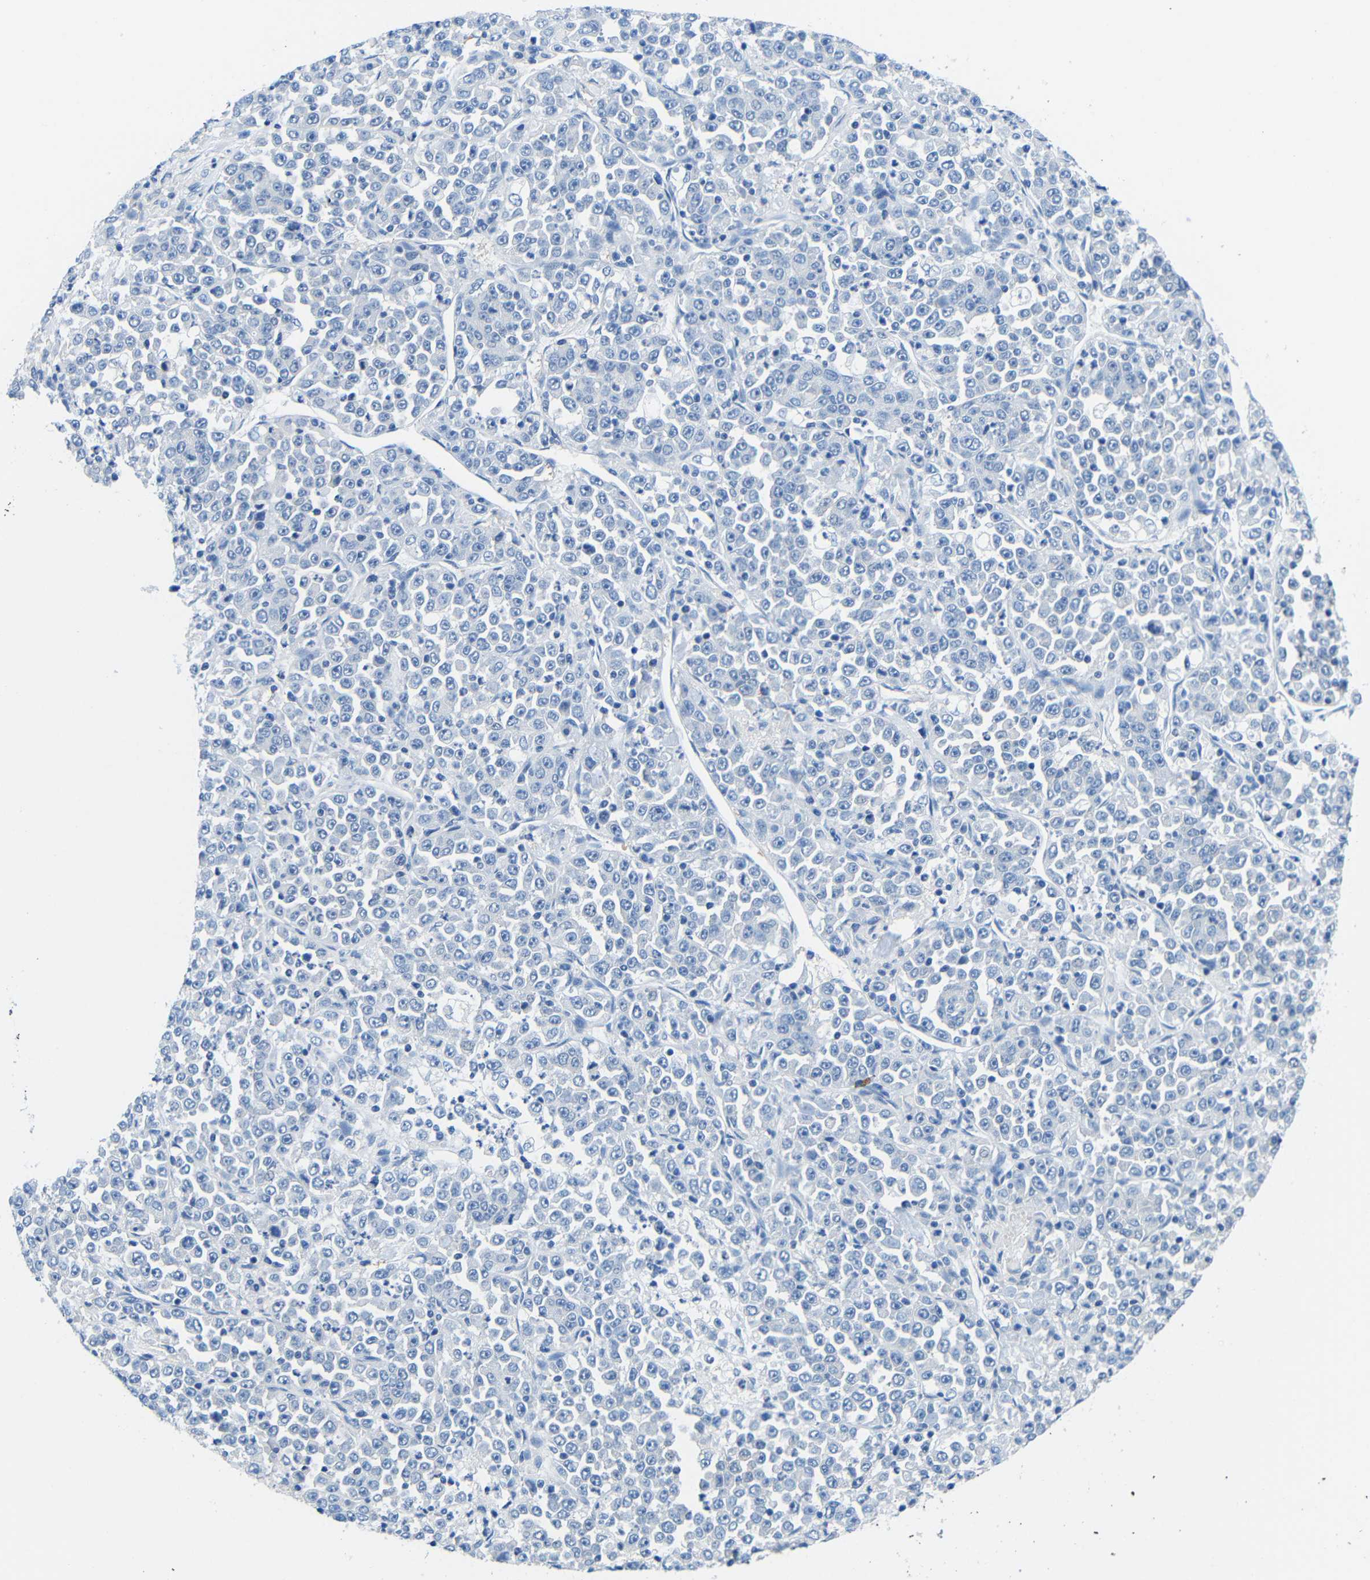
{"staining": {"intensity": "negative", "quantity": "none", "location": "none"}, "tissue": "stomach cancer", "cell_type": "Tumor cells", "image_type": "cancer", "snomed": [{"axis": "morphology", "description": "Normal tissue, NOS"}, {"axis": "morphology", "description": "Adenocarcinoma, NOS"}, {"axis": "topography", "description": "Stomach, upper"}, {"axis": "topography", "description": "Stomach"}], "caption": "Immunohistochemistry of human stomach cancer displays no expression in tumor cells.", "gene": "NEGR1", "patient": {"sex": "male", "age": 59}}